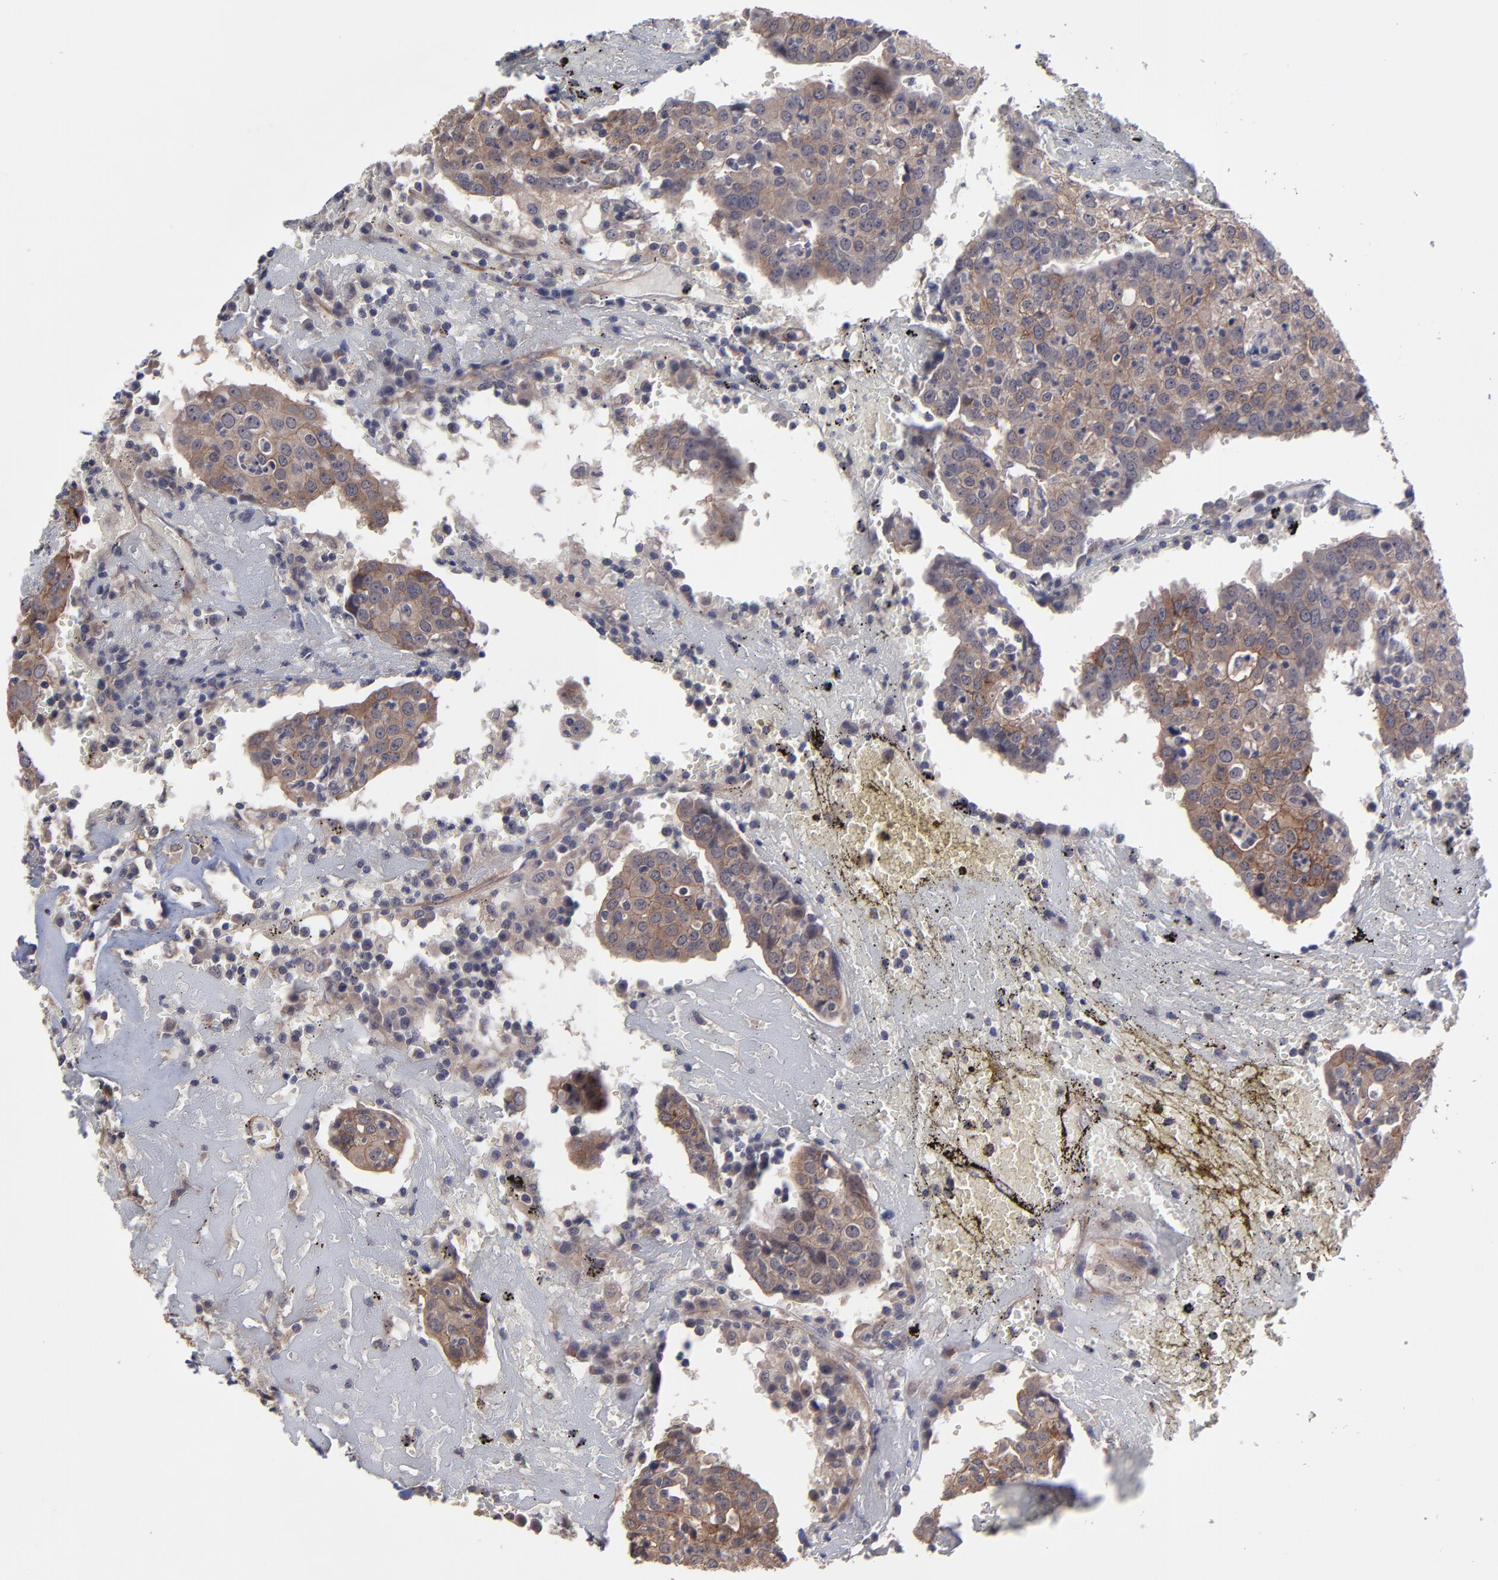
{"staining": {"intensity": "moderate", "quantity": ">75%", "location": "cytoplasmic/membranous"}, "tissue": "head and neck cancer", "cell_type": "Tumor cells", "image_type": "cancer", "snomed": [{"axis": "morphology", "description": "Adenocarcinoma, NOS"}, {"axis": "topography", "description": "Salivary gland"}, {"axis": "topography", "description": "Head-Neck"}], "caption": "An IHC histopathology image of tumor tissue is shown. Protein staining in brown shows moderate cytoplasmic/membranous positivity in head and neck cancer (adenocarcinoma) within tumor cells. Using DAB (3,3'-diaminobenzidine) (brown) and hematoxylin (blue) stains, captured at high magnification using brightfield microscopy.", "gene": "ZNF780B", "patient": {"sex": "female", "age": 65}}